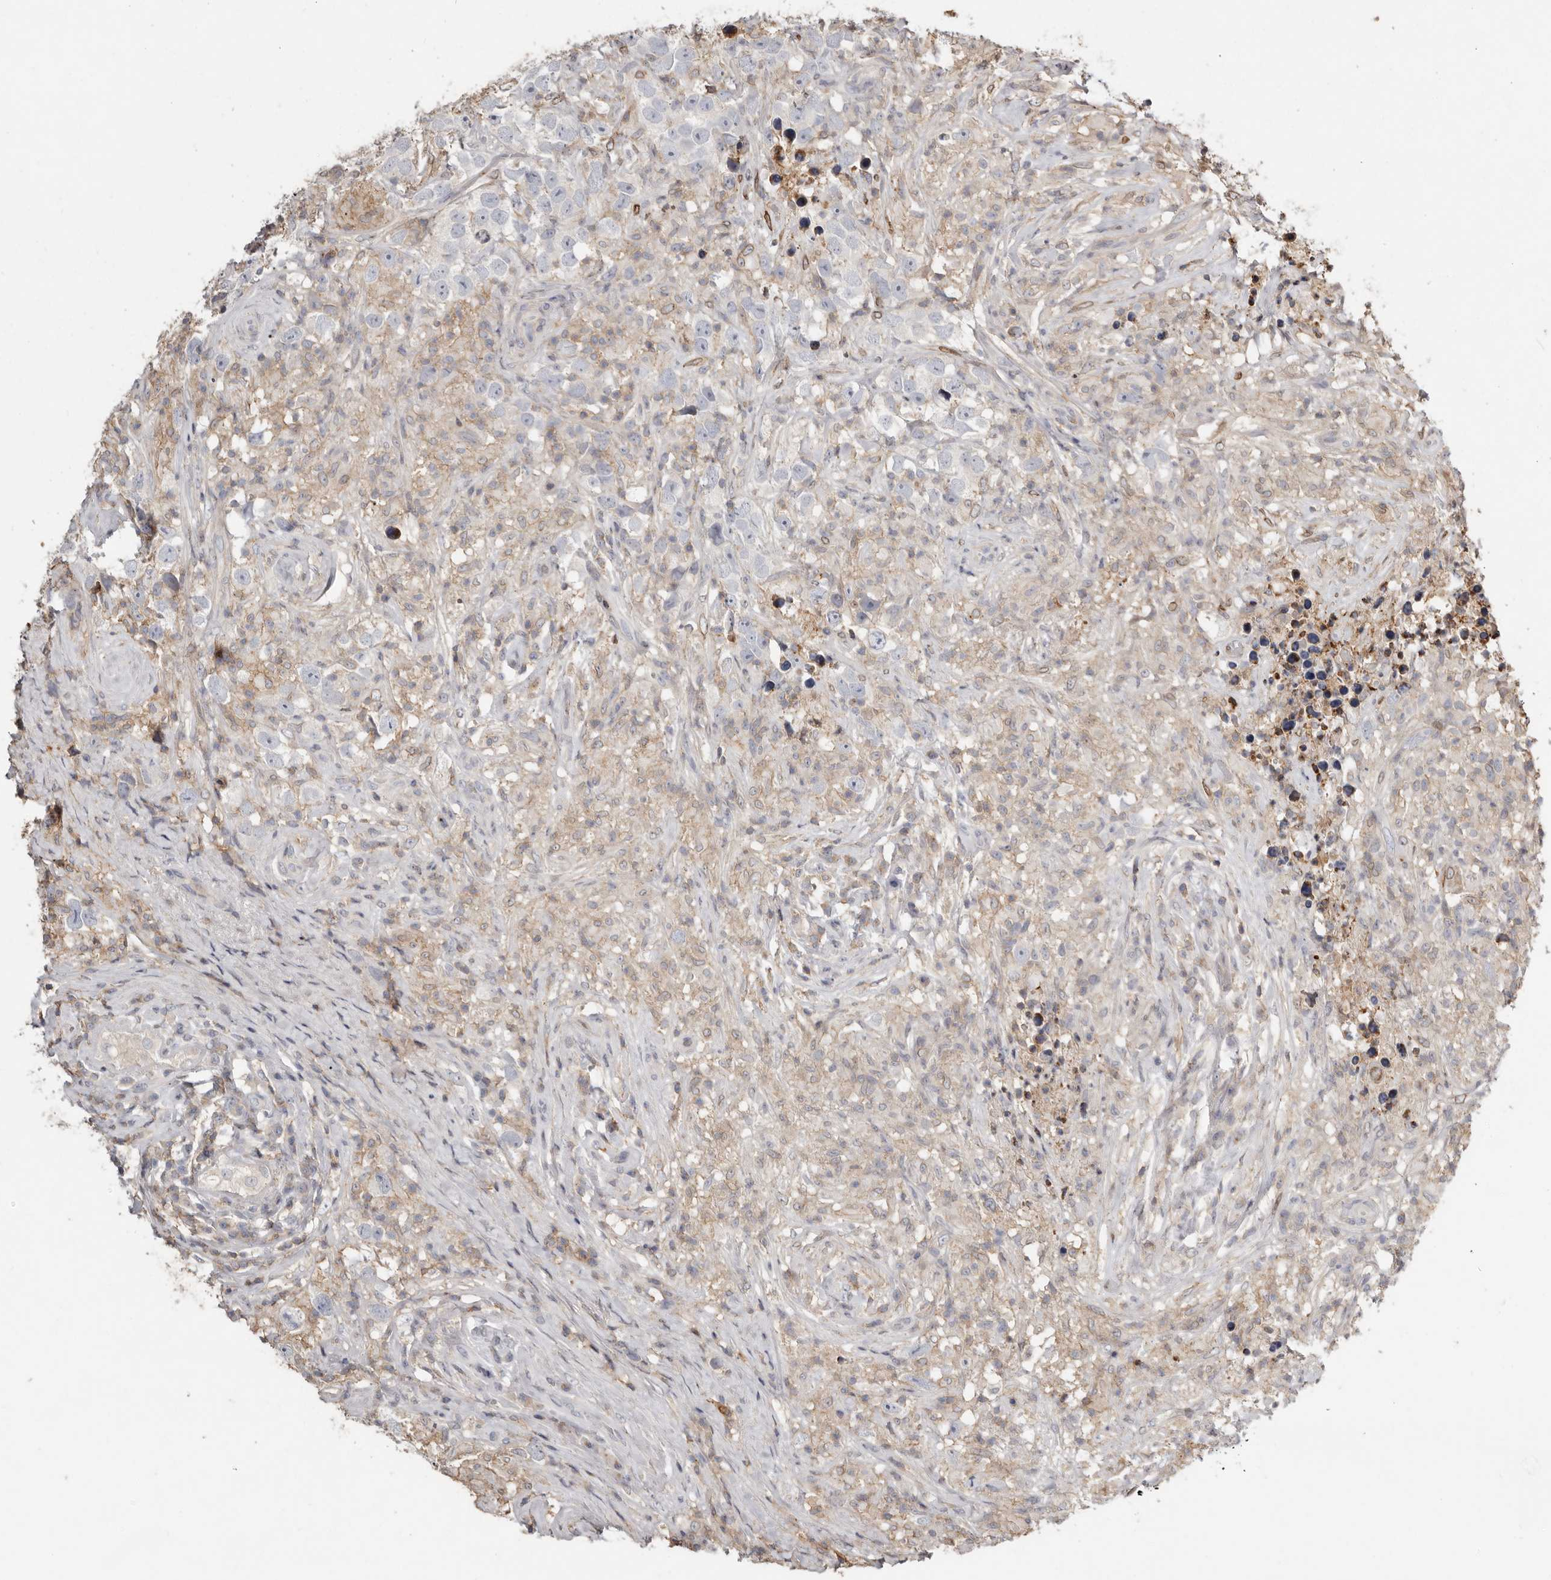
{"staining": {"intensity": "negative", "quantity": "none", "location": "none"}, "tissue": "testis cancer", "cell_type": "Tumor cells", "image_type": "cancer", "snomed": [{"axis": "morphology", "description": "Seminoma, NOS"}, {"axis": "topography", "description": "Testis"}], "caption": "Immunohistochemistry of human testis cancer exhibits no expression in tumor cells.", "gene": "KIF26B", "patient": {"sex": "male", "age": 49}}